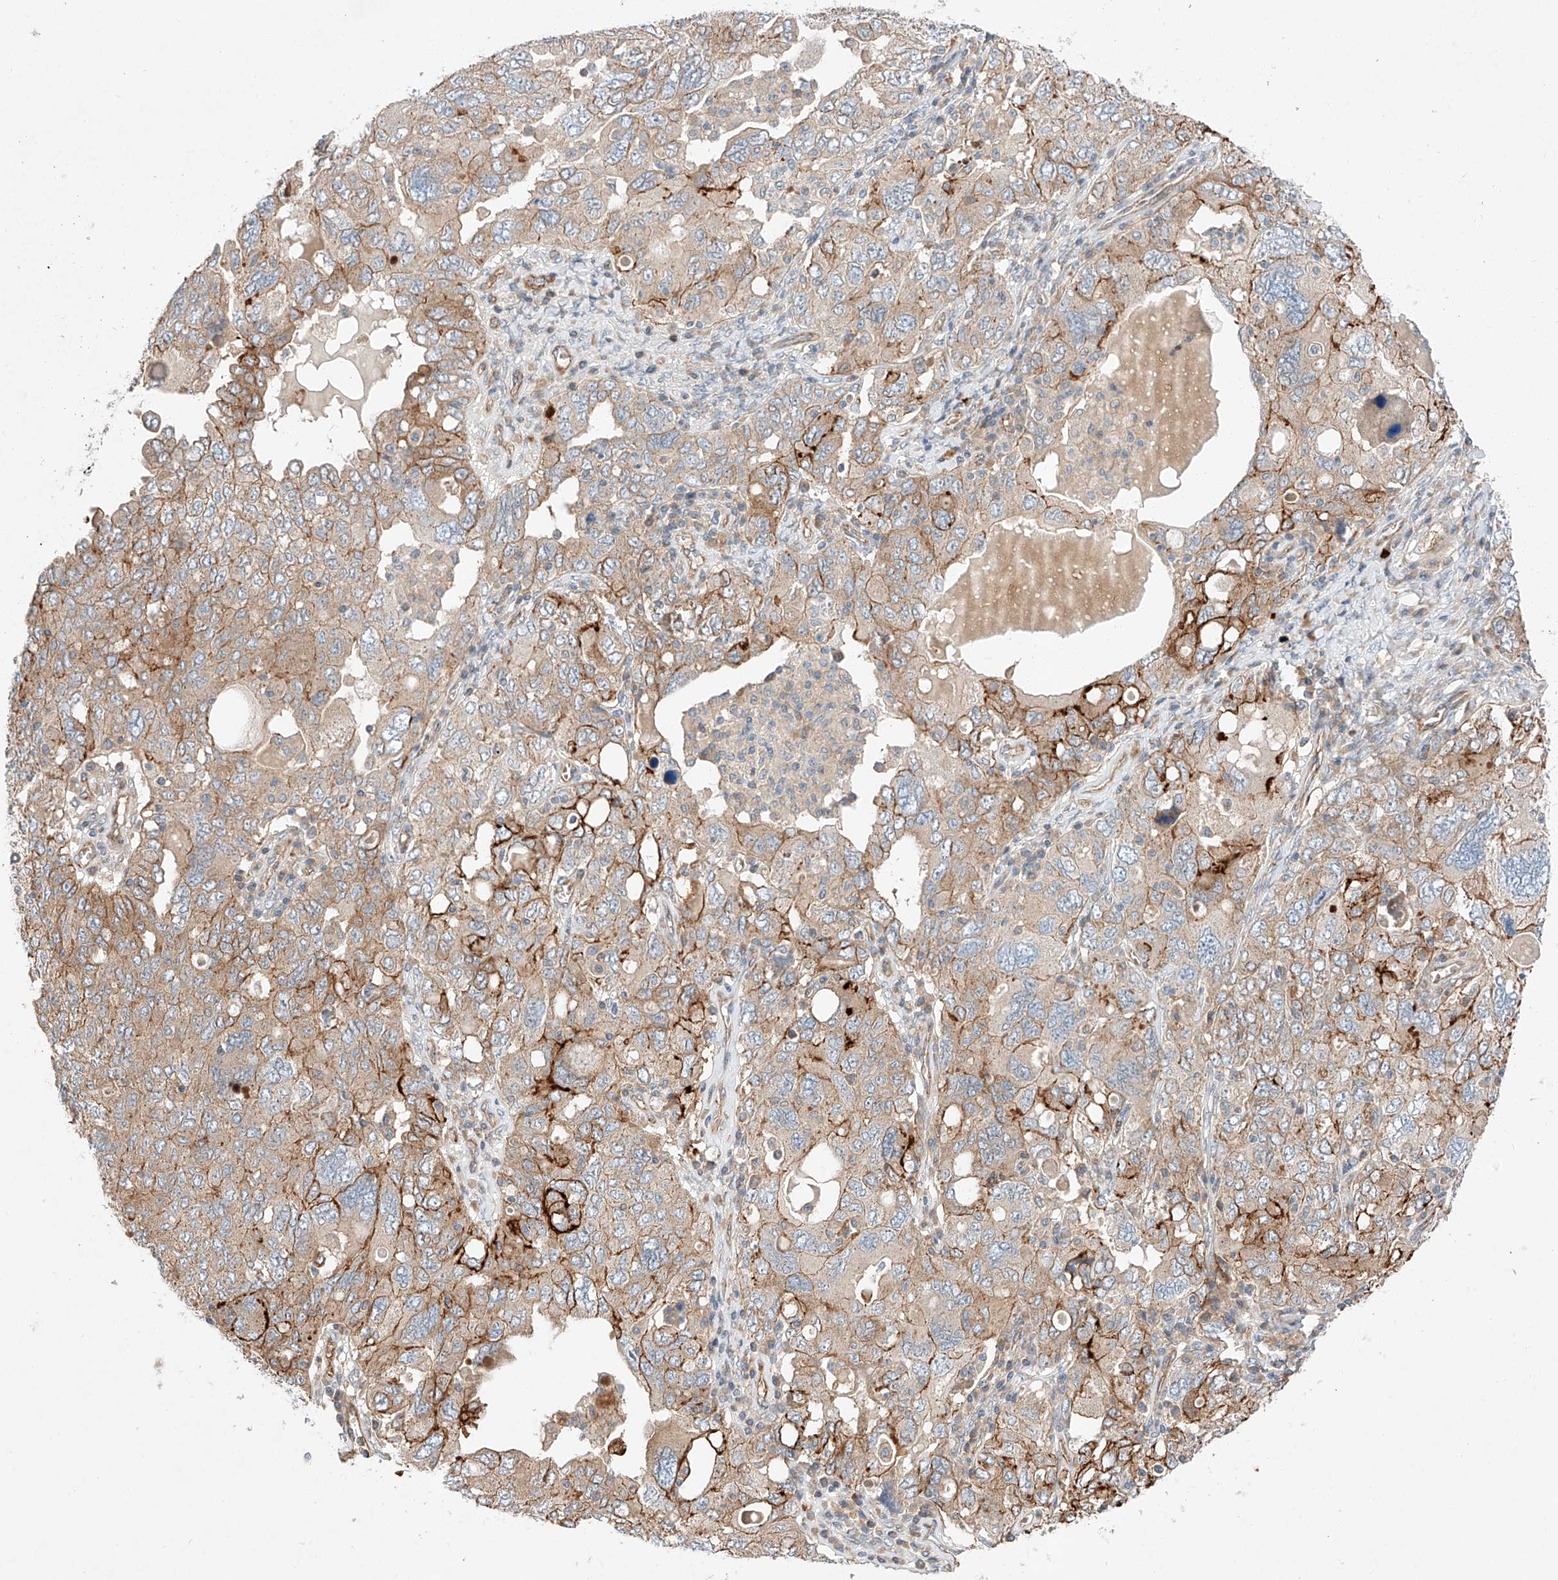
{"staining": {"intensity": "moderate", "quantity": "25%-75%", "location": "cytoplasmic/membranous"}, "tissue": "ovarian cancer", "cell_type": "Tumor cells", "image_type": "cancer", "snomed": [{"axis": "morphology", "description": "Carcinoma, endometroid"}, {"axis": "topography", "description": "Ovary"}], "caption": "This is a micrograph of IHC staining of ovarian cancer, which shows moderate expression in the cytoplasmic/membranous of tumor cells.", "gene": "MINDY4", "patient": {"sex": "female", "age": 62}}